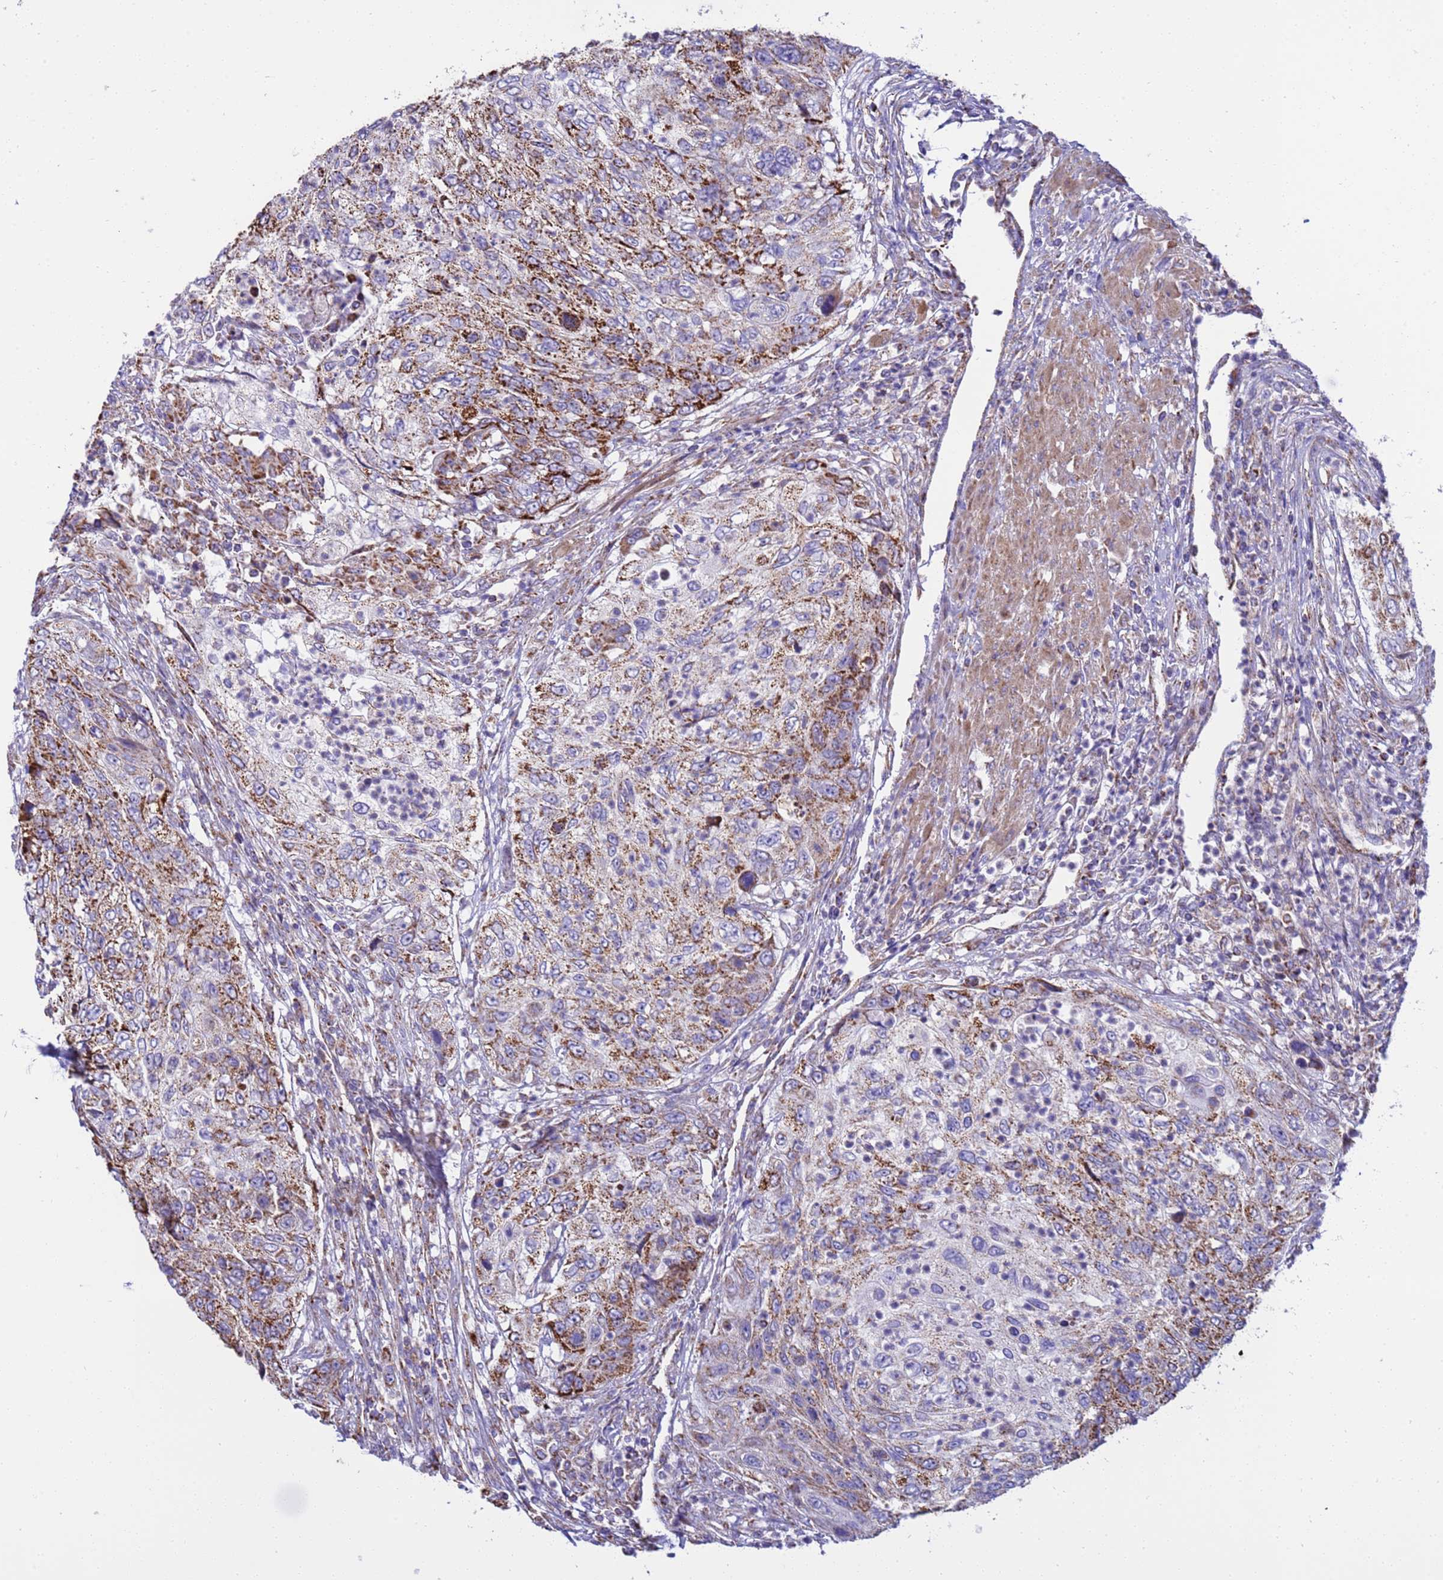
{"staining": {"intensity": "strong", "quantity": "25%-75%", "location": "cytoplasmic/membranous"}, "tissue": "urothelial cancer", "cell_type": "Tumor cells", "image_type": "cancer", "snomed": [{"axis": "morphology", "description": "Urothelial carcinoma, High grade"}, {"axis": "topography", "description": "Urinary bladder"}], "caption": "High-magnification brightfield microscopy of high-grade urothelial carcinoma stained with DAB (3,3'-diaminobenzidine) (brown) and counterstained with hematoxylin (blue). tumor cells exhibit strong cytoplasmic/membranous staining is identified in about25%-75% of cells.", "gene": "RNF165", "patient": {"sex": "female", "age": 60}}